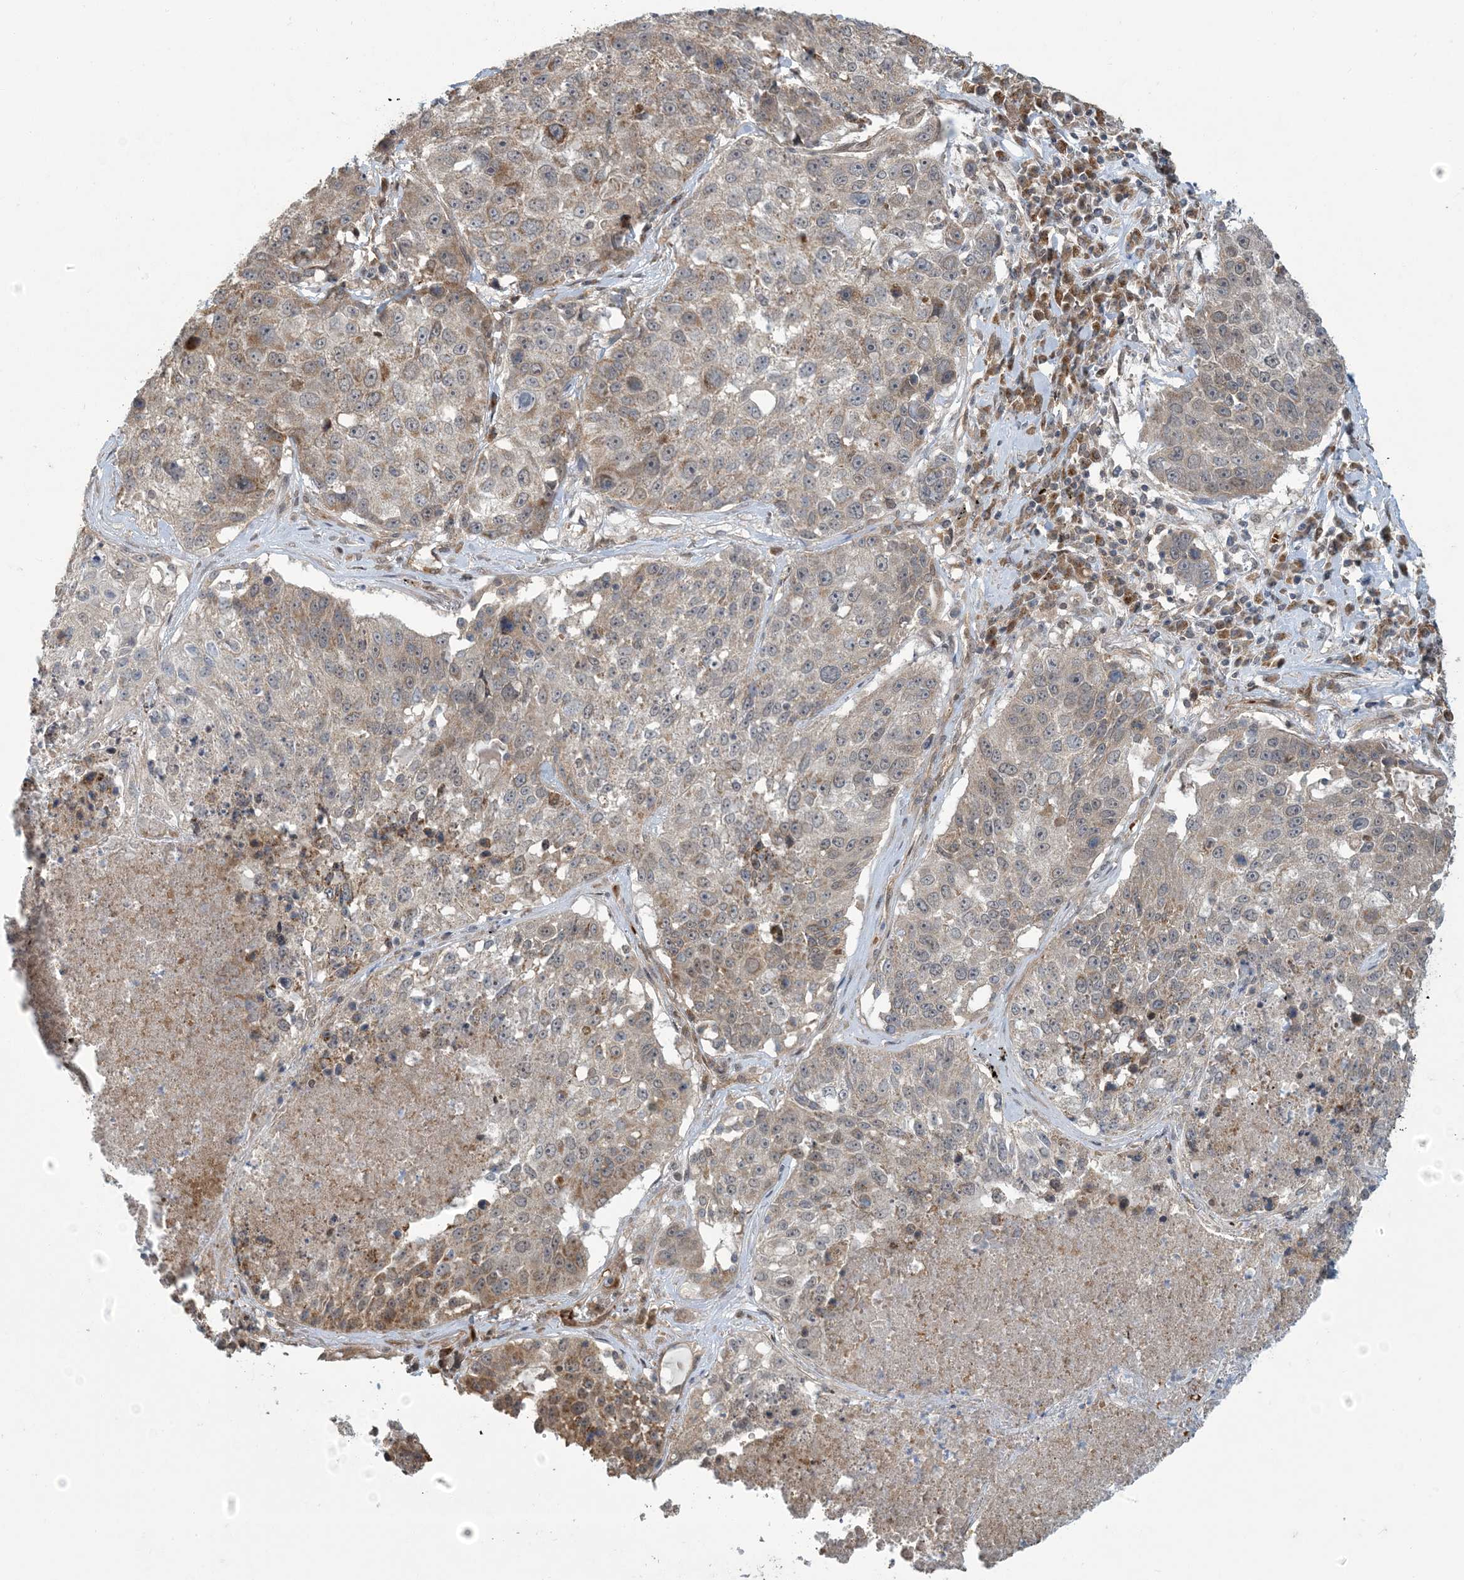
{"staining": {"intensity": "weak", "quantity": "25%-75%", "location": "cytoplasmic/membranous"}, "tissue": "lung cancer", "cell_type": "Tumor cells", "image_type": "cancer", "snomed": [{"axis": "morphology", "description": "Squamous cell carcinoma, NOS"}, {"axis": "topography", "description": "Lung"}], "caption": "The image demonstrates a brown stain indicating the presence of a protein in the cytoplasmic/membranous of tumor cells in lung cancer. (Brightfield microscopy of DAB IHC at high magnification).", "gene": "ERI2", "patient": {"sex": "male", "age": 61}}